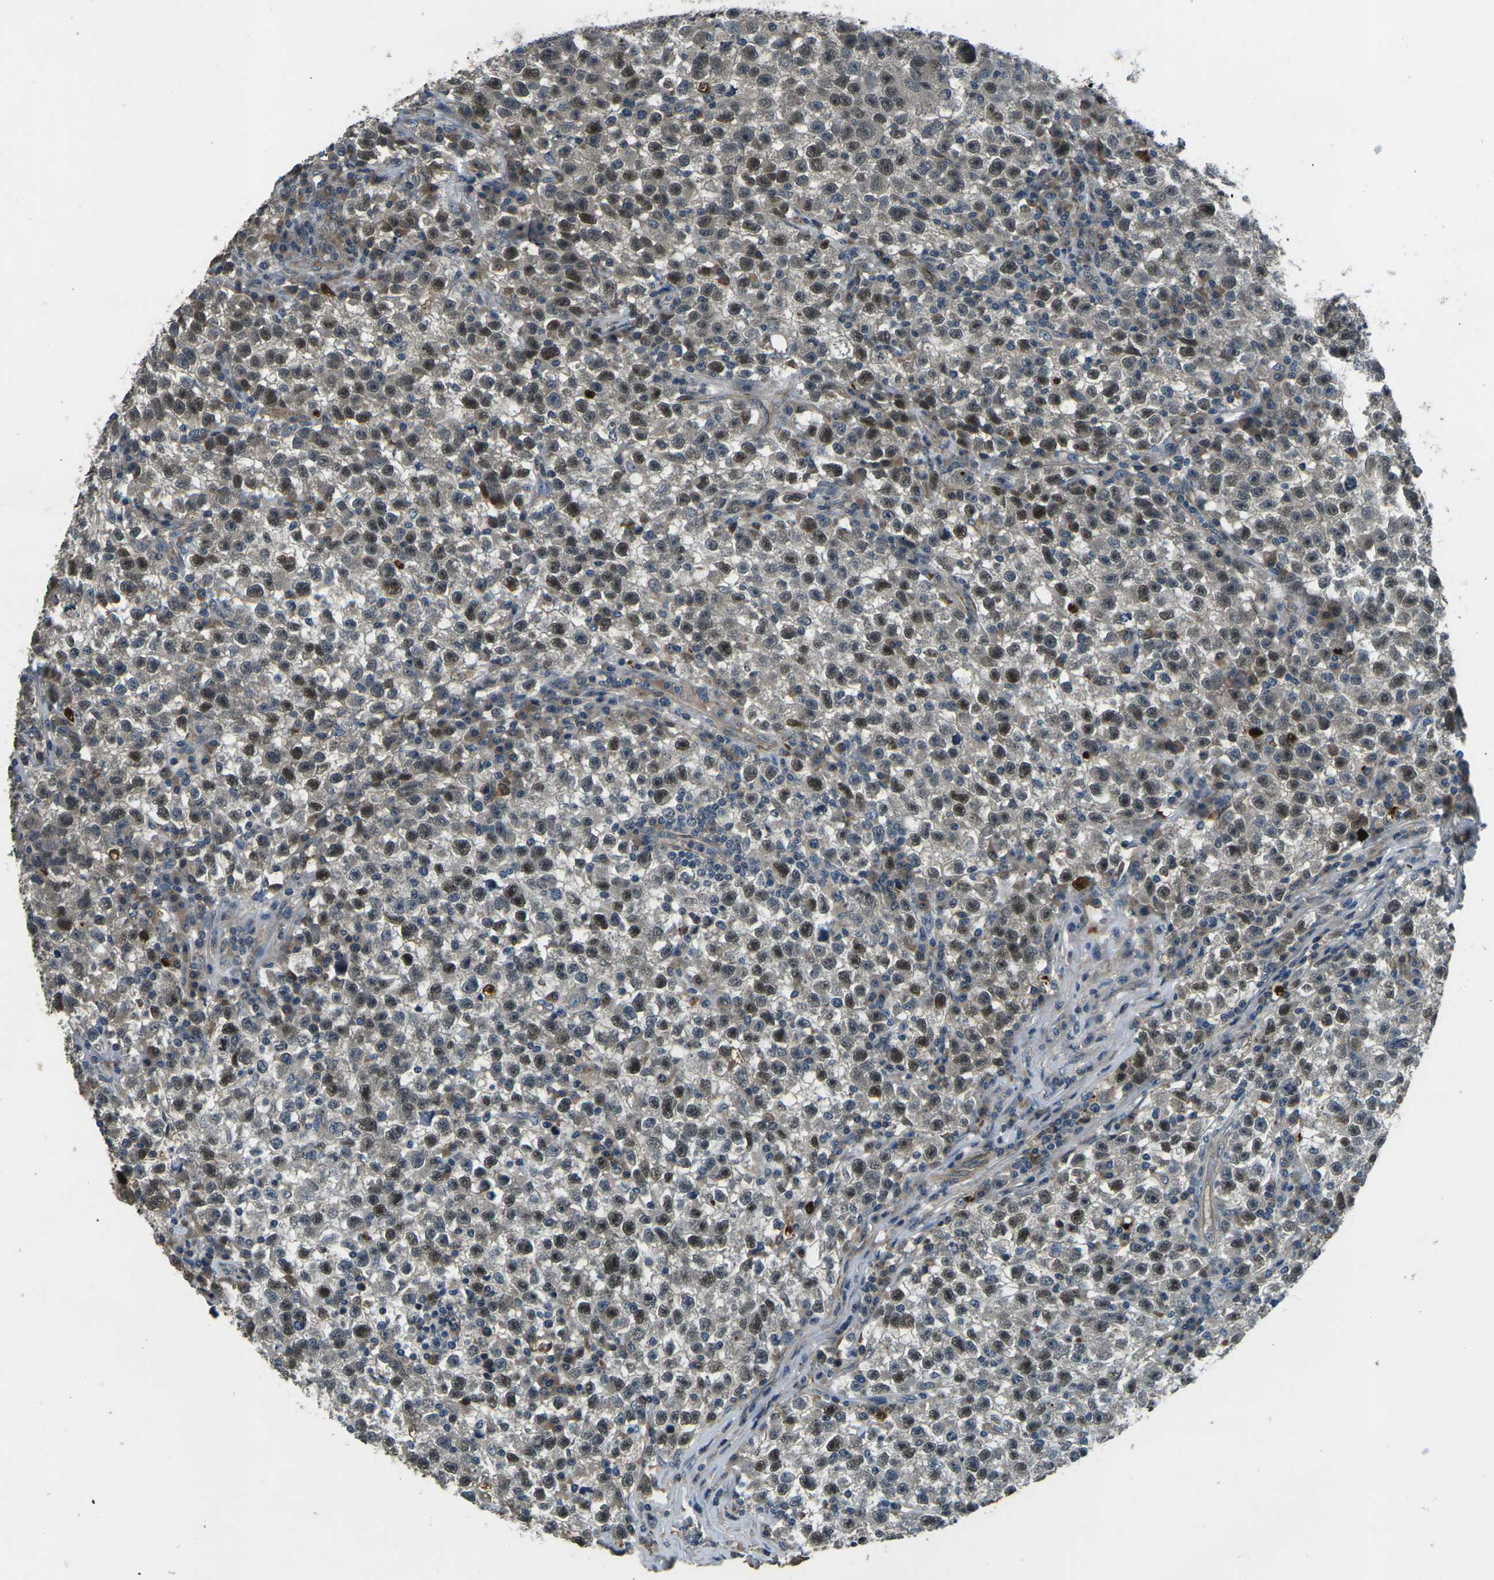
{"staining": {"intensity": "strong", "quantity": ">75%", "location": "cytoplasmic/membranous,nuclear"}, "tissue": "testis cancer", "cell_type": "Tumor cells", "image_type": "cancer", "snomed": [{"axis": "morphology", "description": "Seminoma, NOS"}, {"axis": "topography", "description": "Testis"}], "caption": "Testis seminoma stained with a protein marker demonstrates strong staining in tumor cells.", "gene": "AFAP1", "patient": {"sex": "male", "age": 22}}